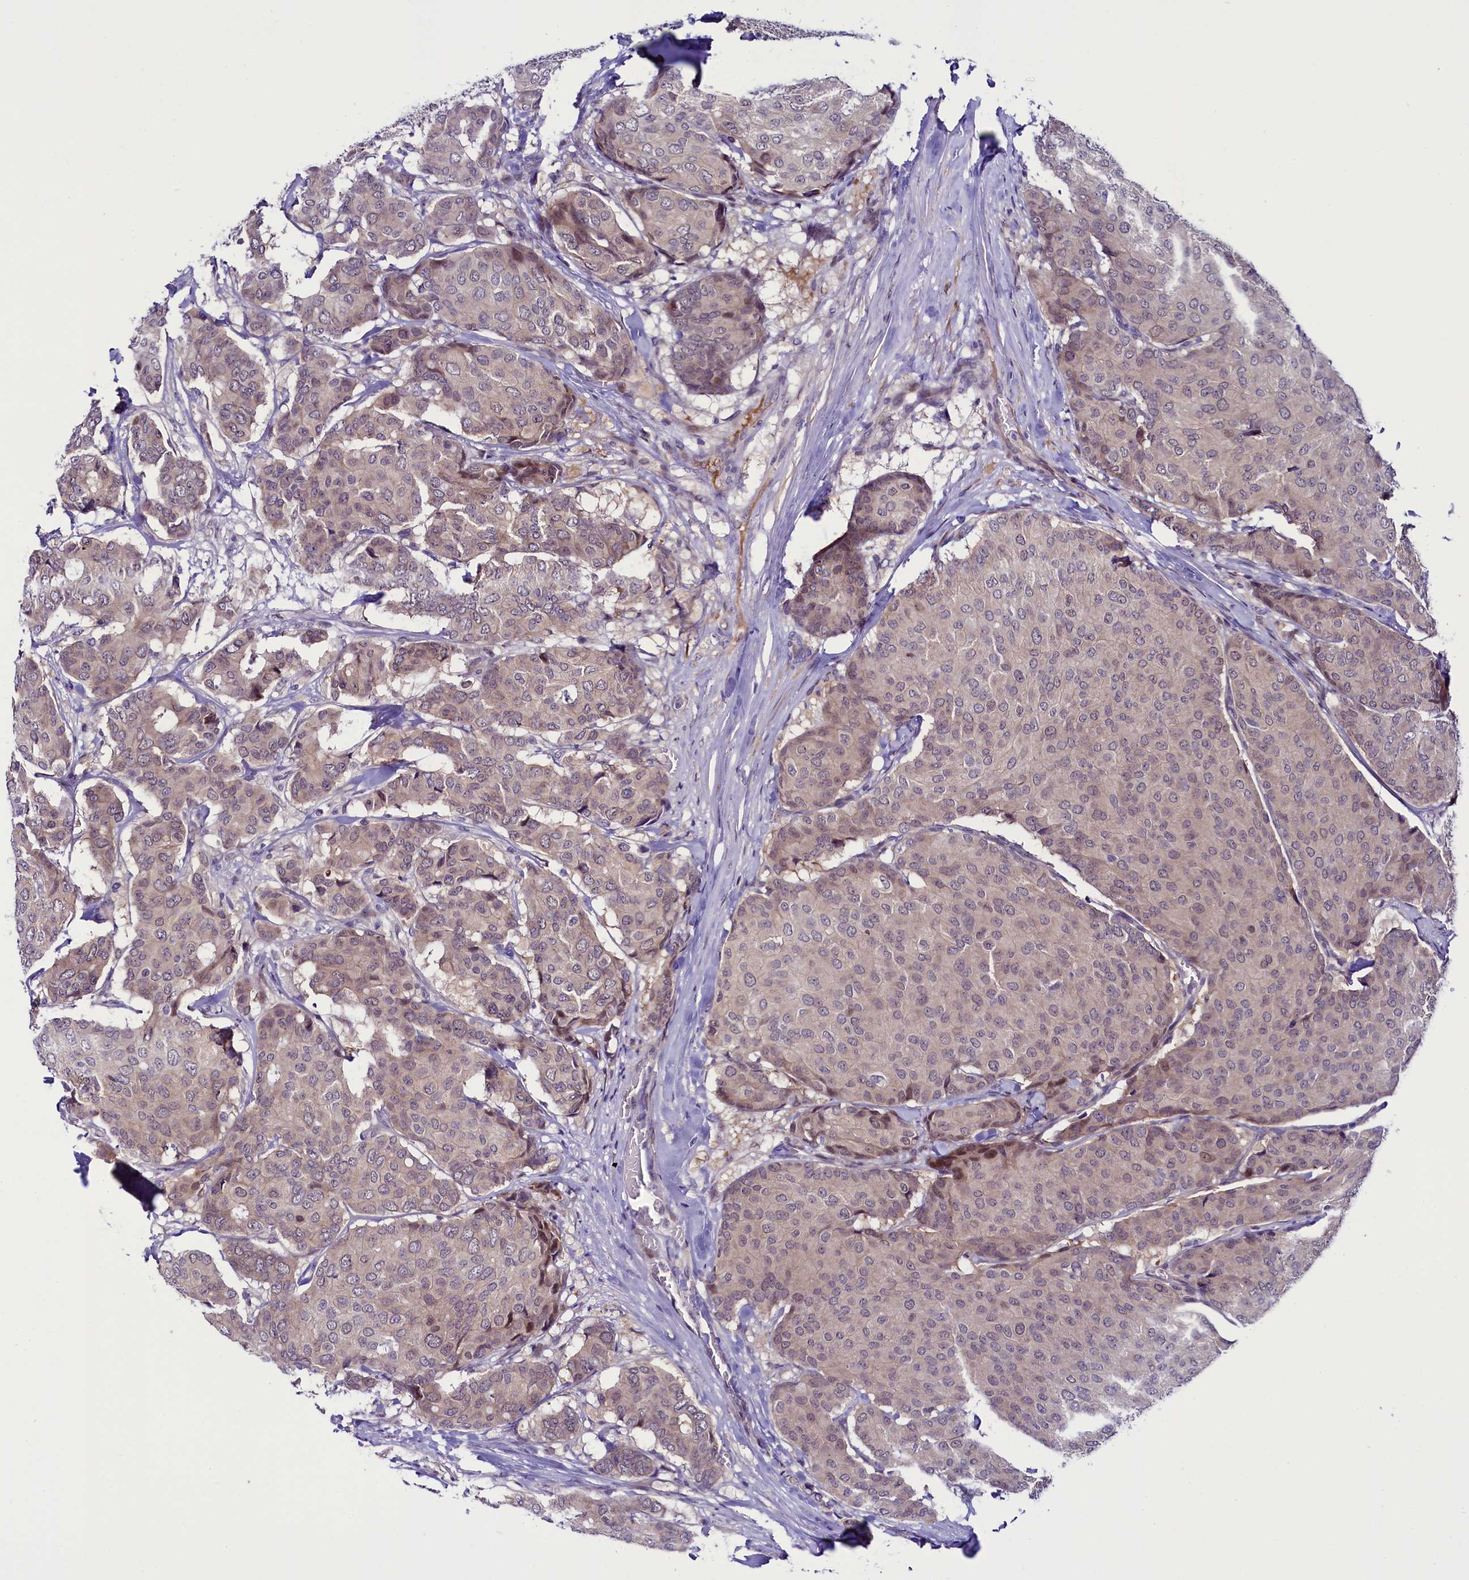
{"staining": {"intensity": "negative", "quantity": "none", "location": "none"}, "tissue": "breast cancer", "cell_type": "Tumor cells", "image_type": "cancer", "snomed": [{"axis": "morphology", "description": "Duct carcinoma"}, {"axis": "topography", "description": "Breast"}], "caption": "This is an IHC photomicrograph of breast cancer (invasive ductal carcinoma). There is no staining in tumor cells.", "gene": "CCDC106", "patient": {"sex": "female", "age": 75}}